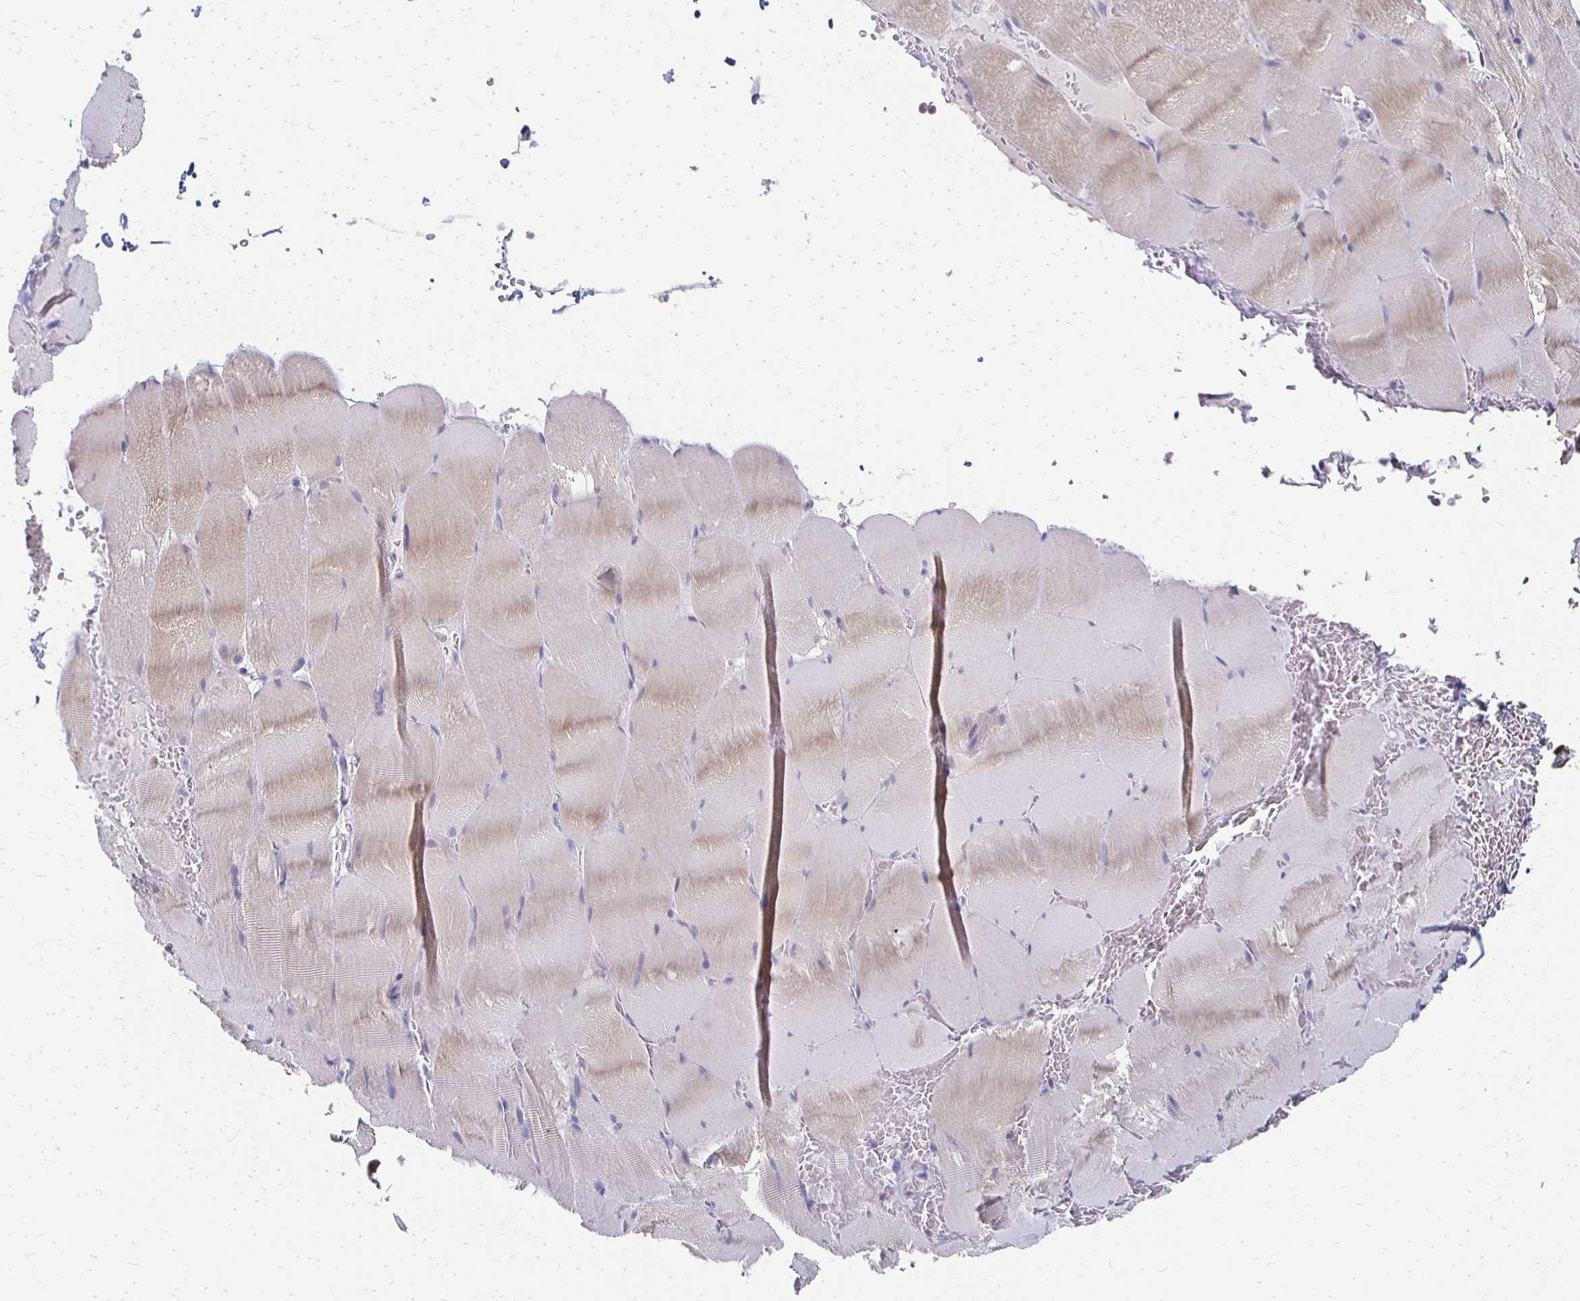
{"staining": {"intensity": "weak", "quantity": "<25%", "location": "cytoplasmic/membranous"}, "tissue": "skeletal muscle", "cell_type": "Myocytes", "image_type": "normal", "snomed": [{"axis": "morphology", "description": "Normal tissue, NOS"}, {"axis": "topography", "description": "Skeletal muscle"}, {"axis": "topography", "description": "Head-Neck"}], "caption": "A high-resolution histopathology image shows immunohistochemistry staining of unremarkable skeletal muscle, which shows no significant positivity in myocytes.", "gene": "CXCR2", "patient": {"sex": "male", "age": 66}}